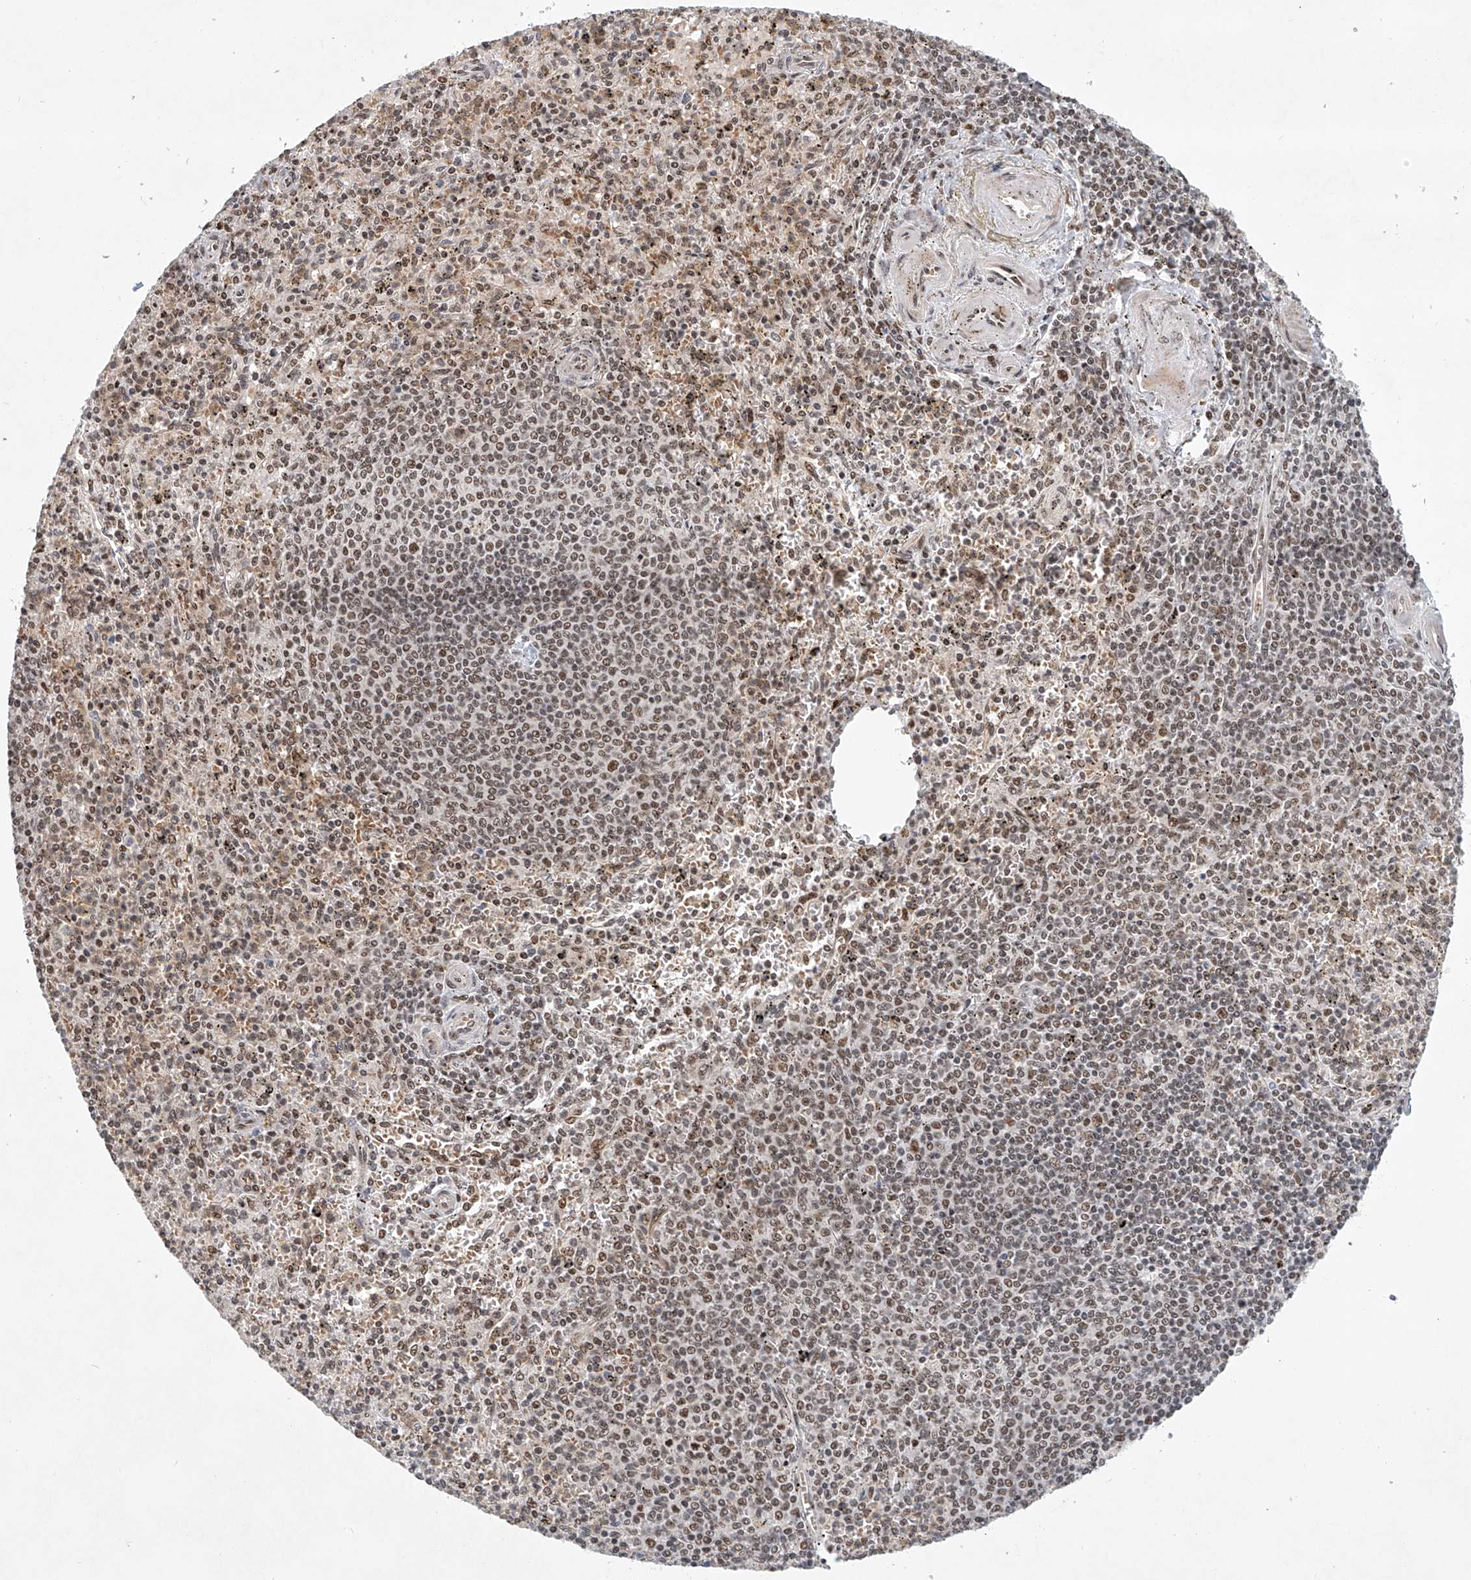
{"staining": {"intensity": "moderate", "quantity": "25%-75%", "location": "nuclear"}, "tissue": "spleen", "cell_type": "Cells in red pulp", "image_type": "normal", "snomed": [{"axis": "morphology", "description": "Normal tissue, NOS"}, {"axis": "topography", "description": "Spleen"}], "caption": "High-magnification brightfield microscopy of unremarkable spleen stained with DAB (brown) and counterstained with hematoxylin (blue). cells in red pulp exhibit moderate nuclear positivity is seen in approximately25%-75% of cells.", "gene": "ZNF470", "patient": {"sex": "male", "age": 72}}